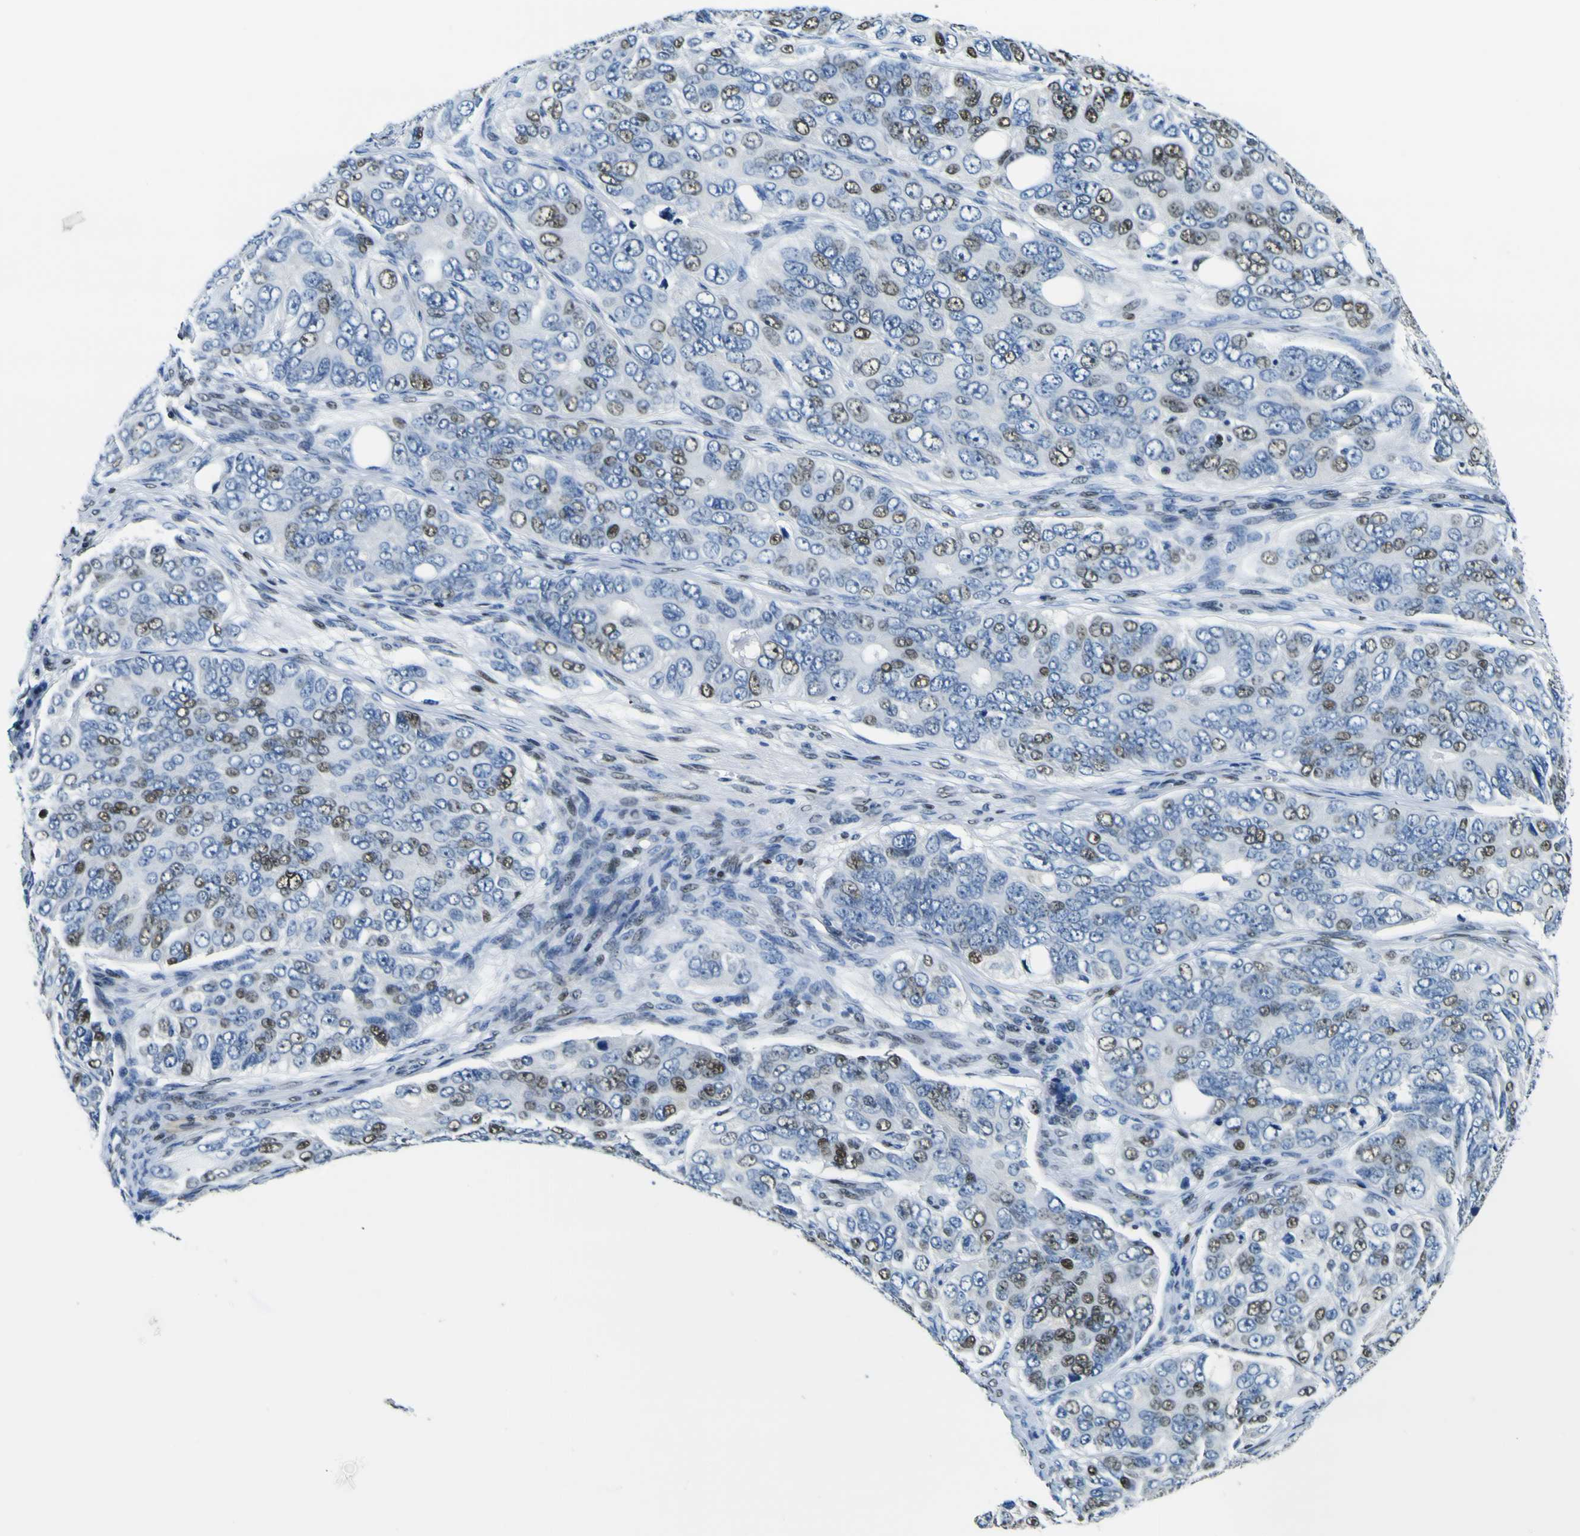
{"staining": {"intensity": "strong", "quantity": "25%-75%", "location": "nuclear"}, "tissue": "ovarian cancer", "cell_type": "Tumor cells", "image_type": "cancer", "snomed": [{"axis": "morphology", "description": "Carcinoma, endometroid"}, {"axis": "topography", "description": "Ovary"}], "caption": "This micrograph shows IHC staining of ovarian endometroid carcinoma, with high strong nuclear staining in approximately 25%-75% of tumor cells.", "gene": "SP1", "patient": {"sex": "female", "age": 51}}